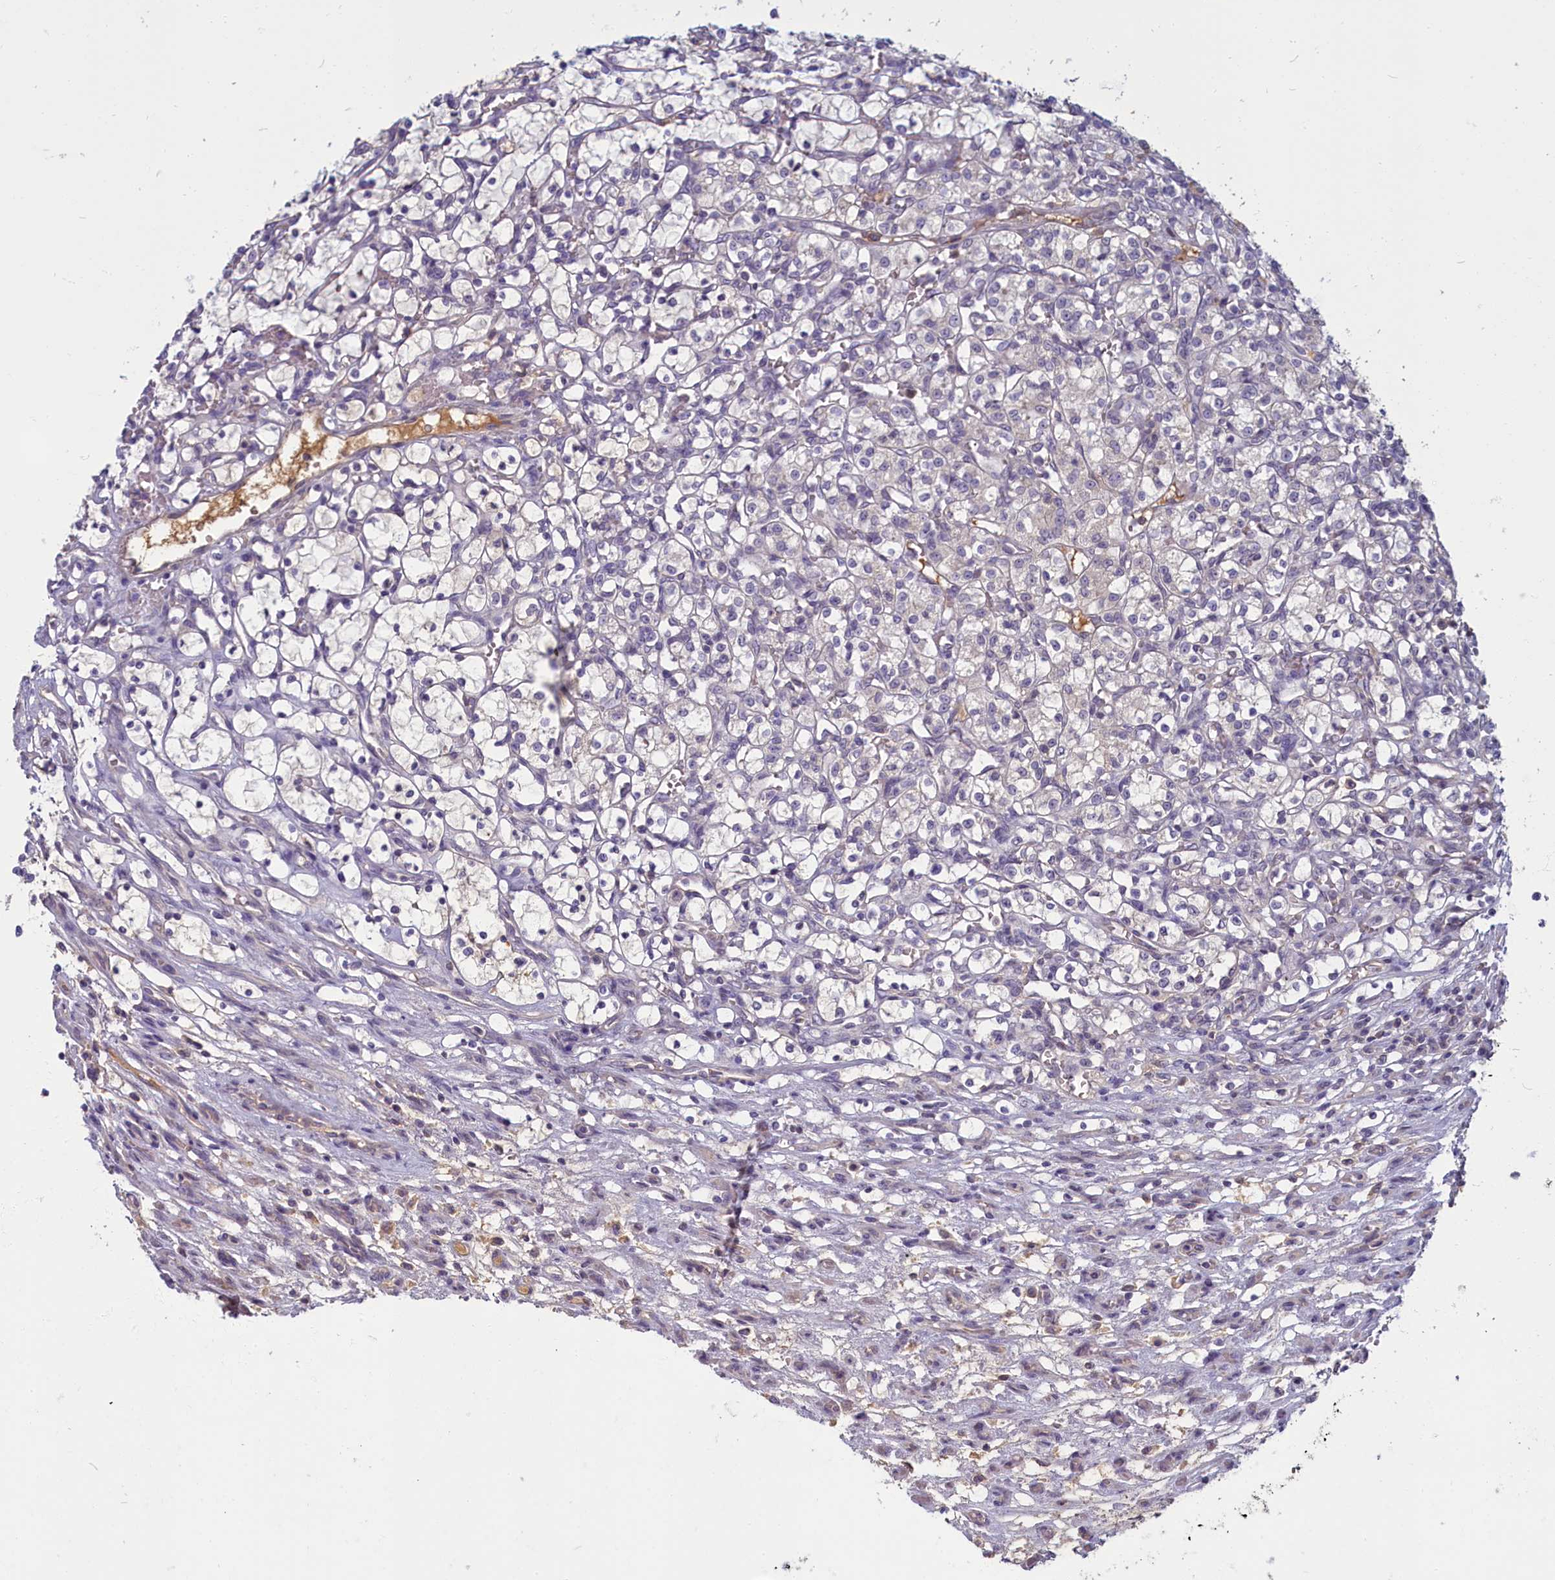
{"staining": {"intensity": "moderate", "quantity": "<25%", "location": "cytoplasmic/membranous"}, "tissue": "renal cancer", "cell_type": "Tumor cells", "image_type": "cancer", "snomed": [{"axis": "morphology", "description": "Adenocarcinoma, NOS"}, {"axis": "topography", "description": "Kidney"}], "caption": "Adenocarcinoma (renal) was stained to show a protein in brown. There is low levels of moderate cytoplasmic/membranous positivity in about <25% of tumor cells.", "gene": "SV2C", "patient": {"sex": "female", "age": 69}}